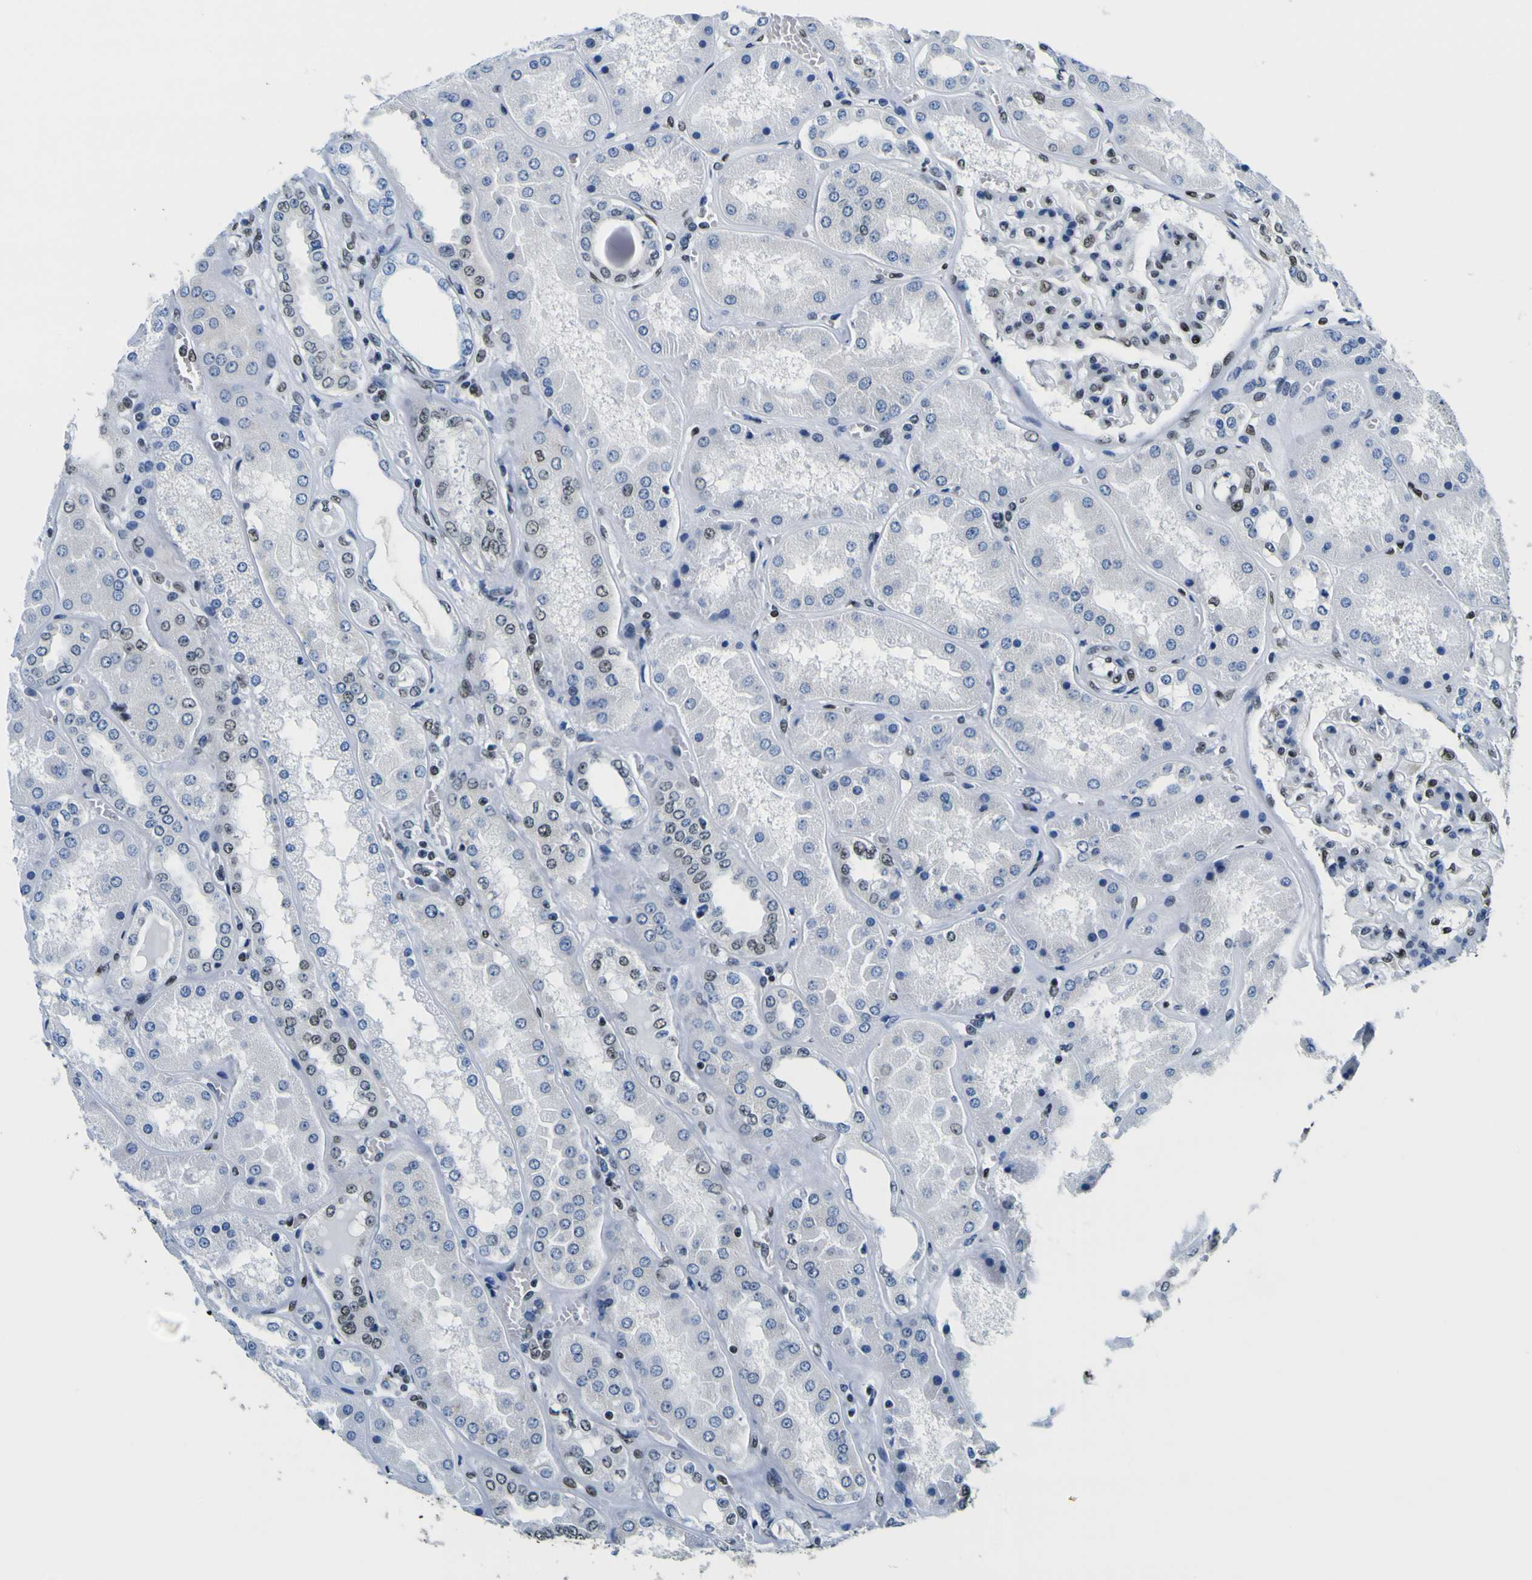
{"staining": {"intensity": "strong", "quantity": "25%-75%", "location": "nuclear"}, "tissue": "kidney", "cell_type": "Cells in glomeruli", "image_type": "normal", "snomed": [{"axis": "morphology", "description": "Normal tissue, NOS"}, {"axis": "topography", "description": "Kidney"}], "caption": "DAB immunohistochemical staining of benign kidney demonstrates strong nuclear protein staining in about 25%-75% of cells in glomeruli.", "gene": "SP1", "patient": {"sex": "female", "age": 56}}